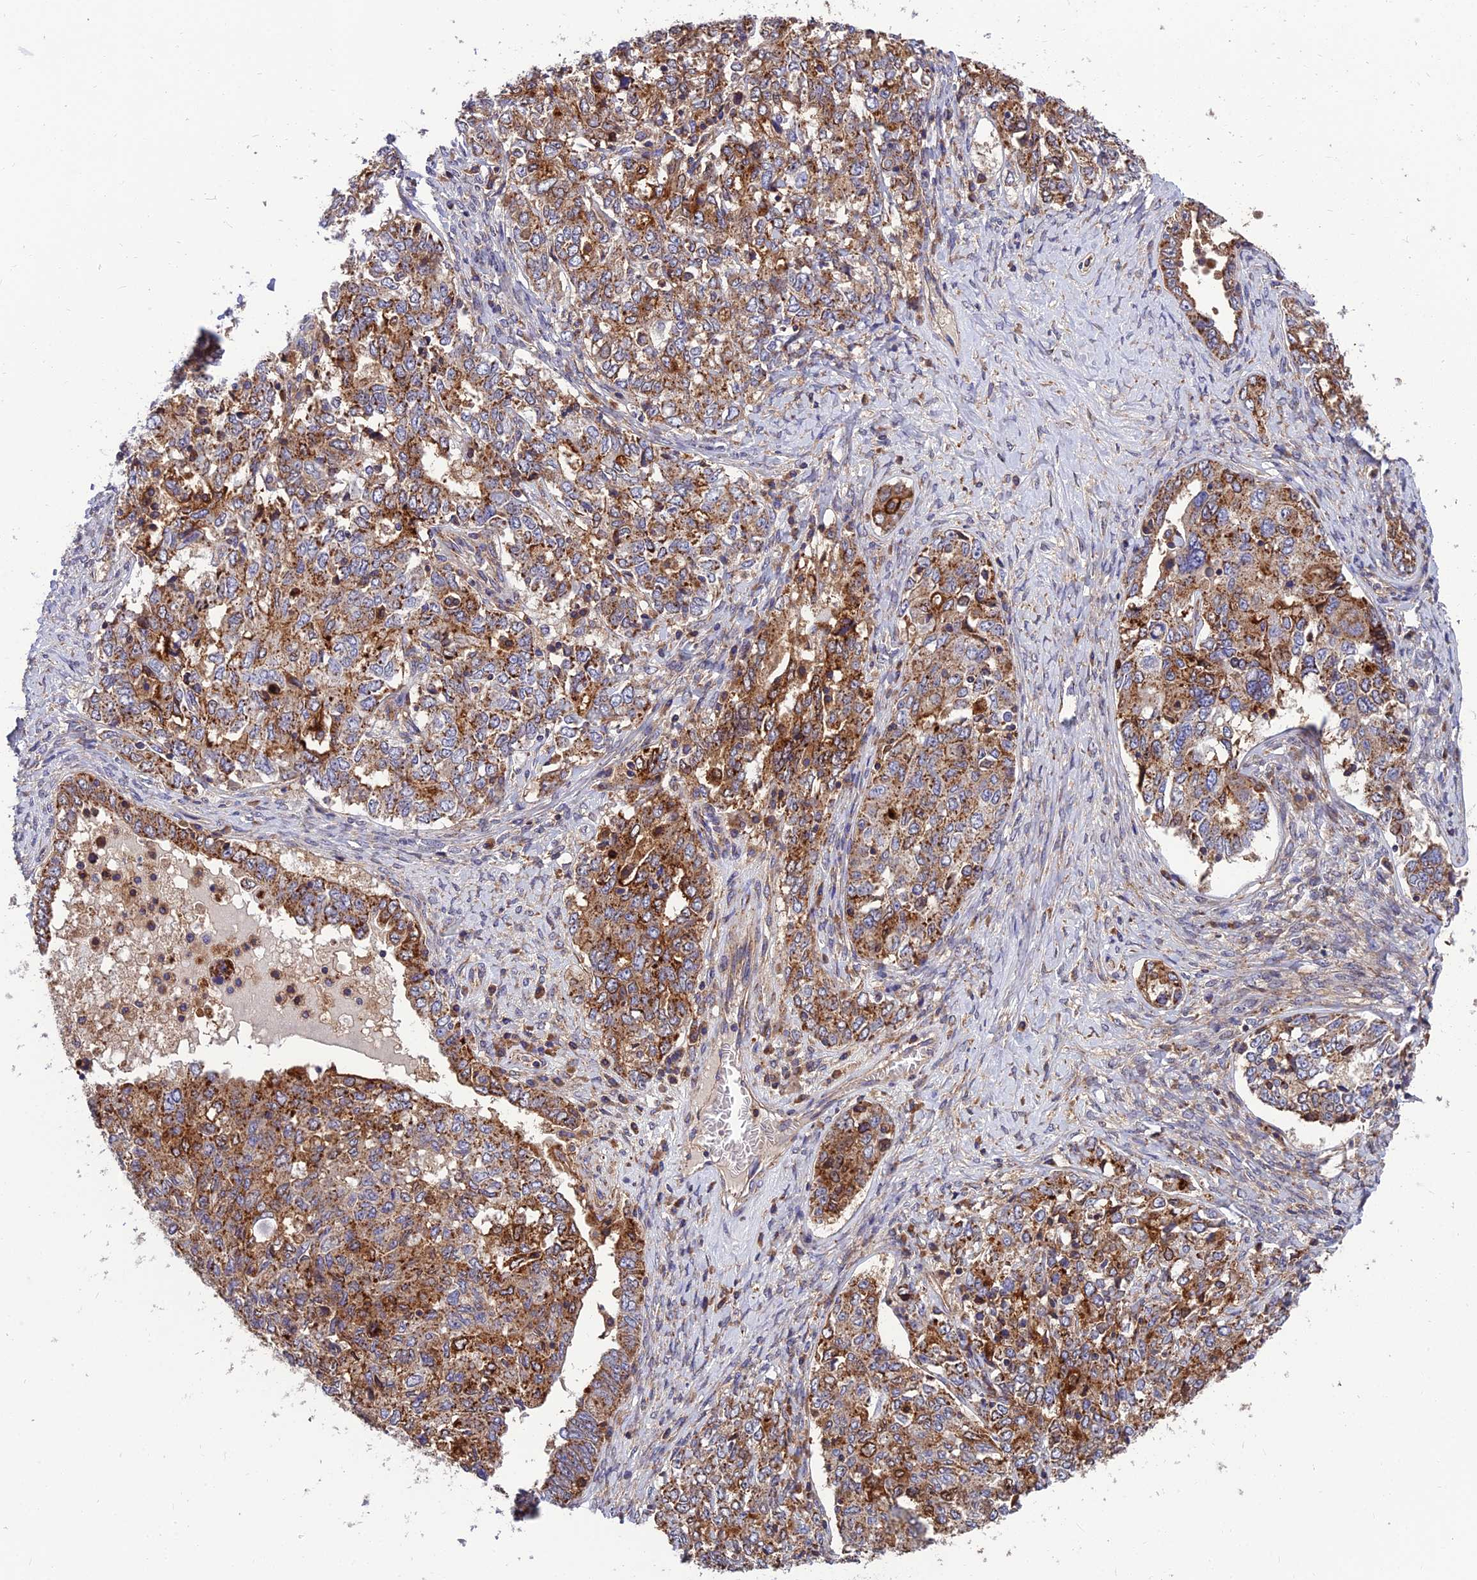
{"staining": {"intensity": "strong", "quantity": ">75%", "location": "cytoplasmic/membranous"}, "tissue": "ovarian cancer", "cell_type": "Tumor cells", "image_type": "cancer", "snomed": [{"axis": "morphology", "description": "Carcinoma, endometroid"}, {"axis": "topography", "description": "Ovary"}], "caption": "A histopathology image of human ovarian endometroid carcinoma stained for a protein exhibits strong cytoplasmic/membranous brown staining in tumor cells.", "gene": "UMAD1", "patient": {"sex": "female", "age": 62}}